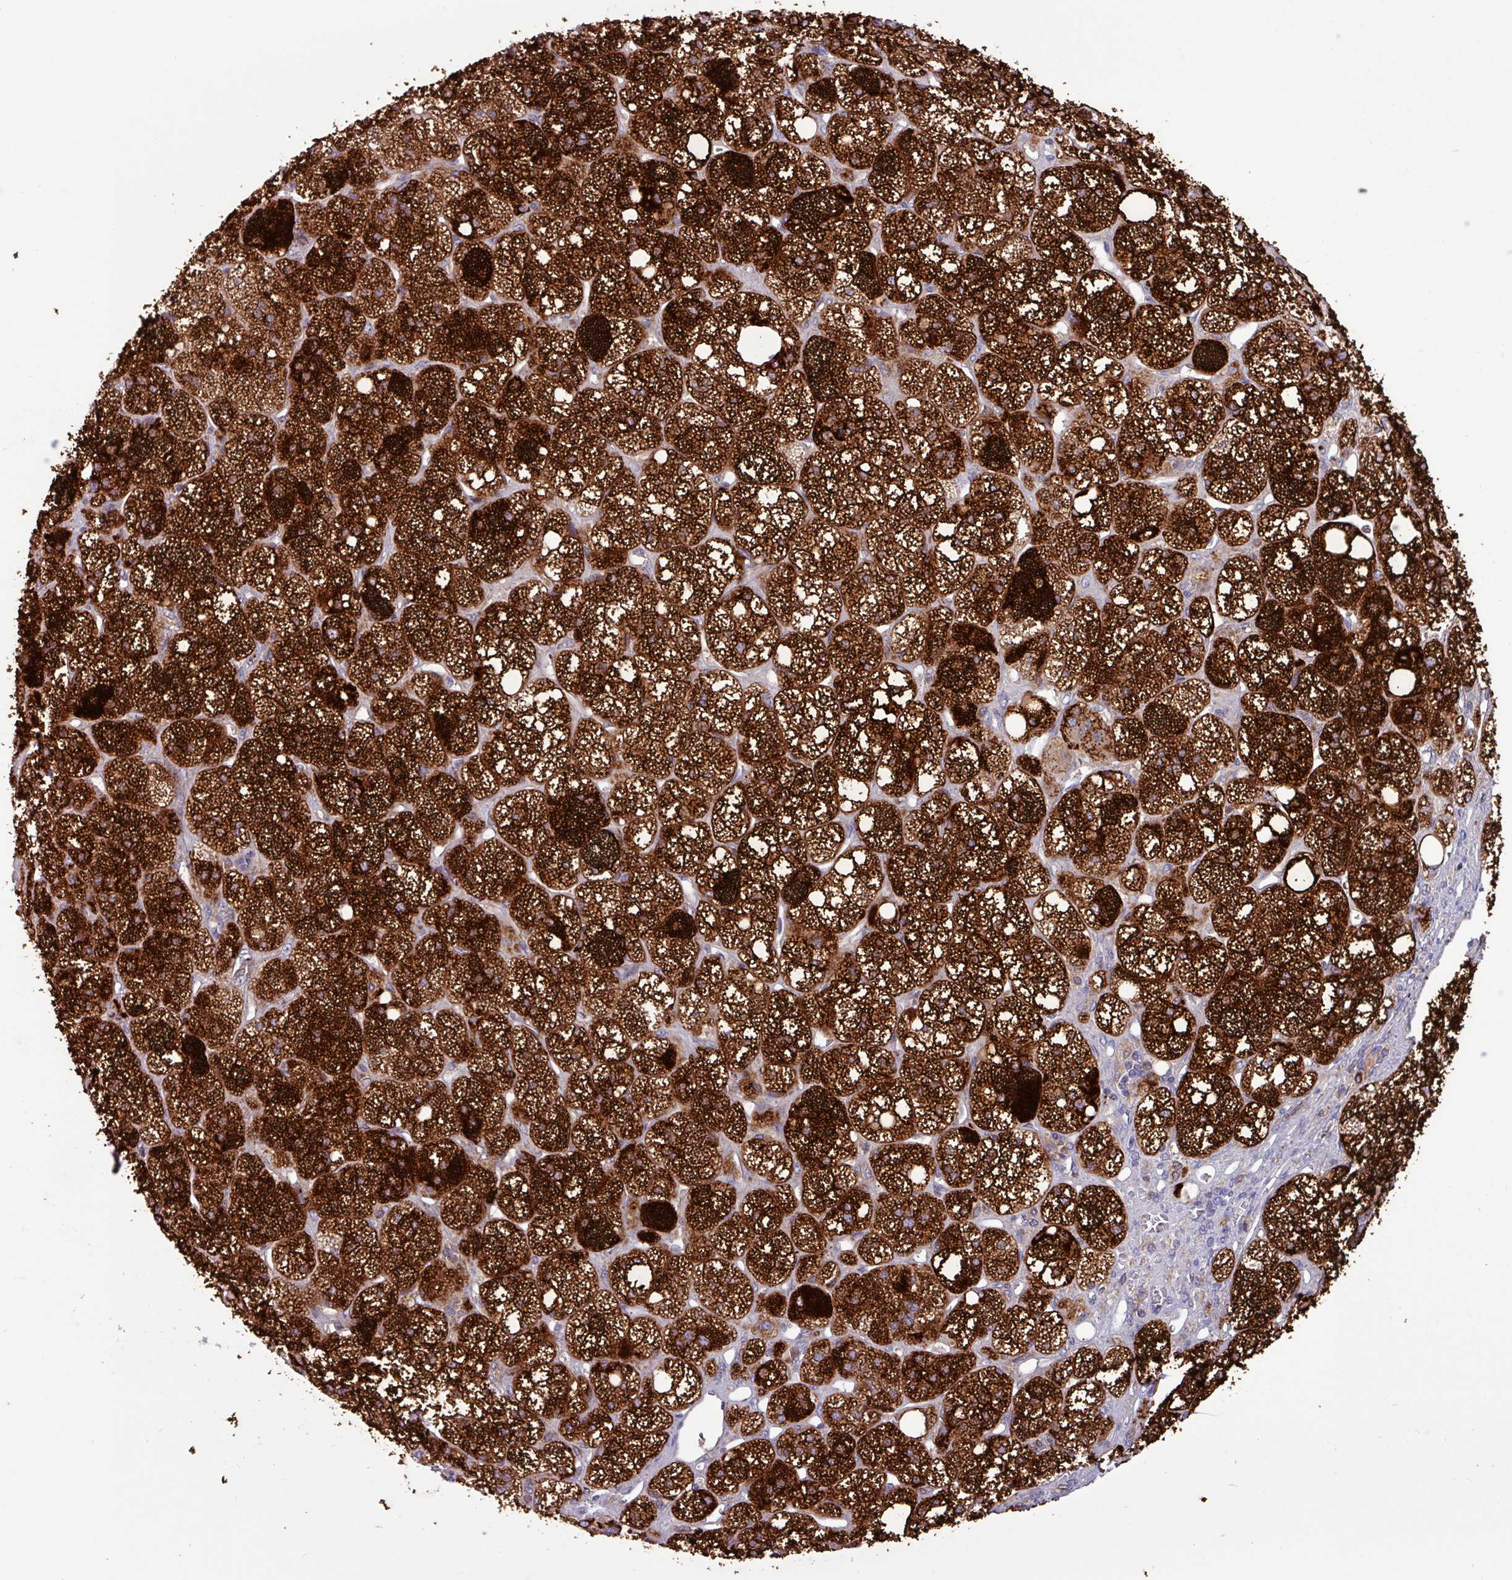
{"staining": {"intensity": "strong", "quantity": ">75%", "location": "cytoplasmic/membranous"}, "tissue": "adrenal gland", "cell_type": "Glandular cells", "image_type": "normal", "snomed": [{"axis": "morphology", "description": "Normal tissue, NOS"}, {"axis": "topography", "description": "Adrenal gland"}], "caption": "Immunohistochemical staining of benign adrenal gland exhibits high levels of strong cytoplasmic/membranous staining in about >75% of glandular cells.", "gene": "PLIN2", "patient": {"sex": "male", "age": 61}}